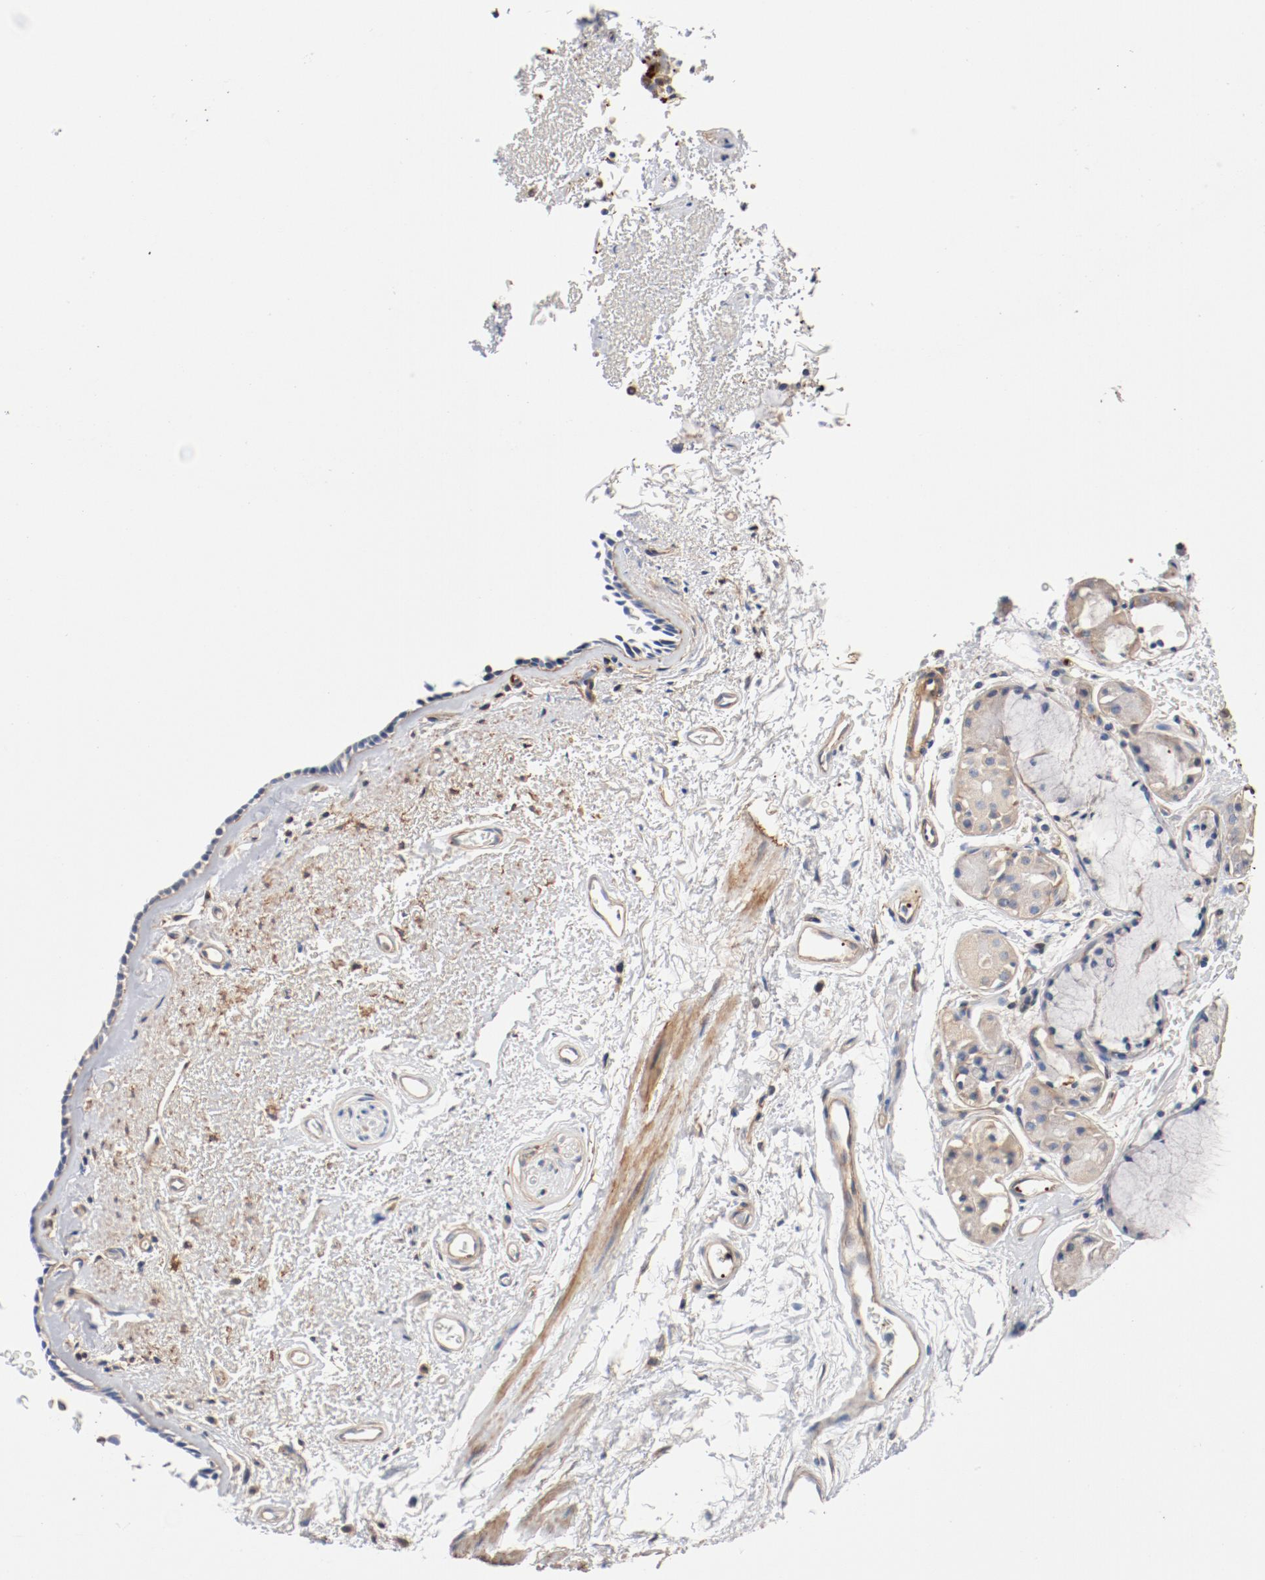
{"staining": {"intensity": "weak", "quantity": ">75%", "location": "cytoplasmic/membranous"}, "tissue": "bronchus", "cell_type": "Respiratory epithelial cells", "image_type": "normal", "snomed": [{"axis": "morphology", "description": "Normal tissue, NOS"}, {"axis": "morphology", "description": "Adenocarcinoma, NOS"}, {"axis": "topography", "description": "Bronchus"}, {"axis": "topography", "description": "Lung"}], "caption": "Immunohistochemistry (IHC) of benign human bronchus exhibits low levels of weak cytoplasmic/membranous positivity in approximately >75% of respiratory epithelial cells. Nuclei are stained in blue.", "gene": "ILK", "patient": {"sex": "male", "age": 71}}